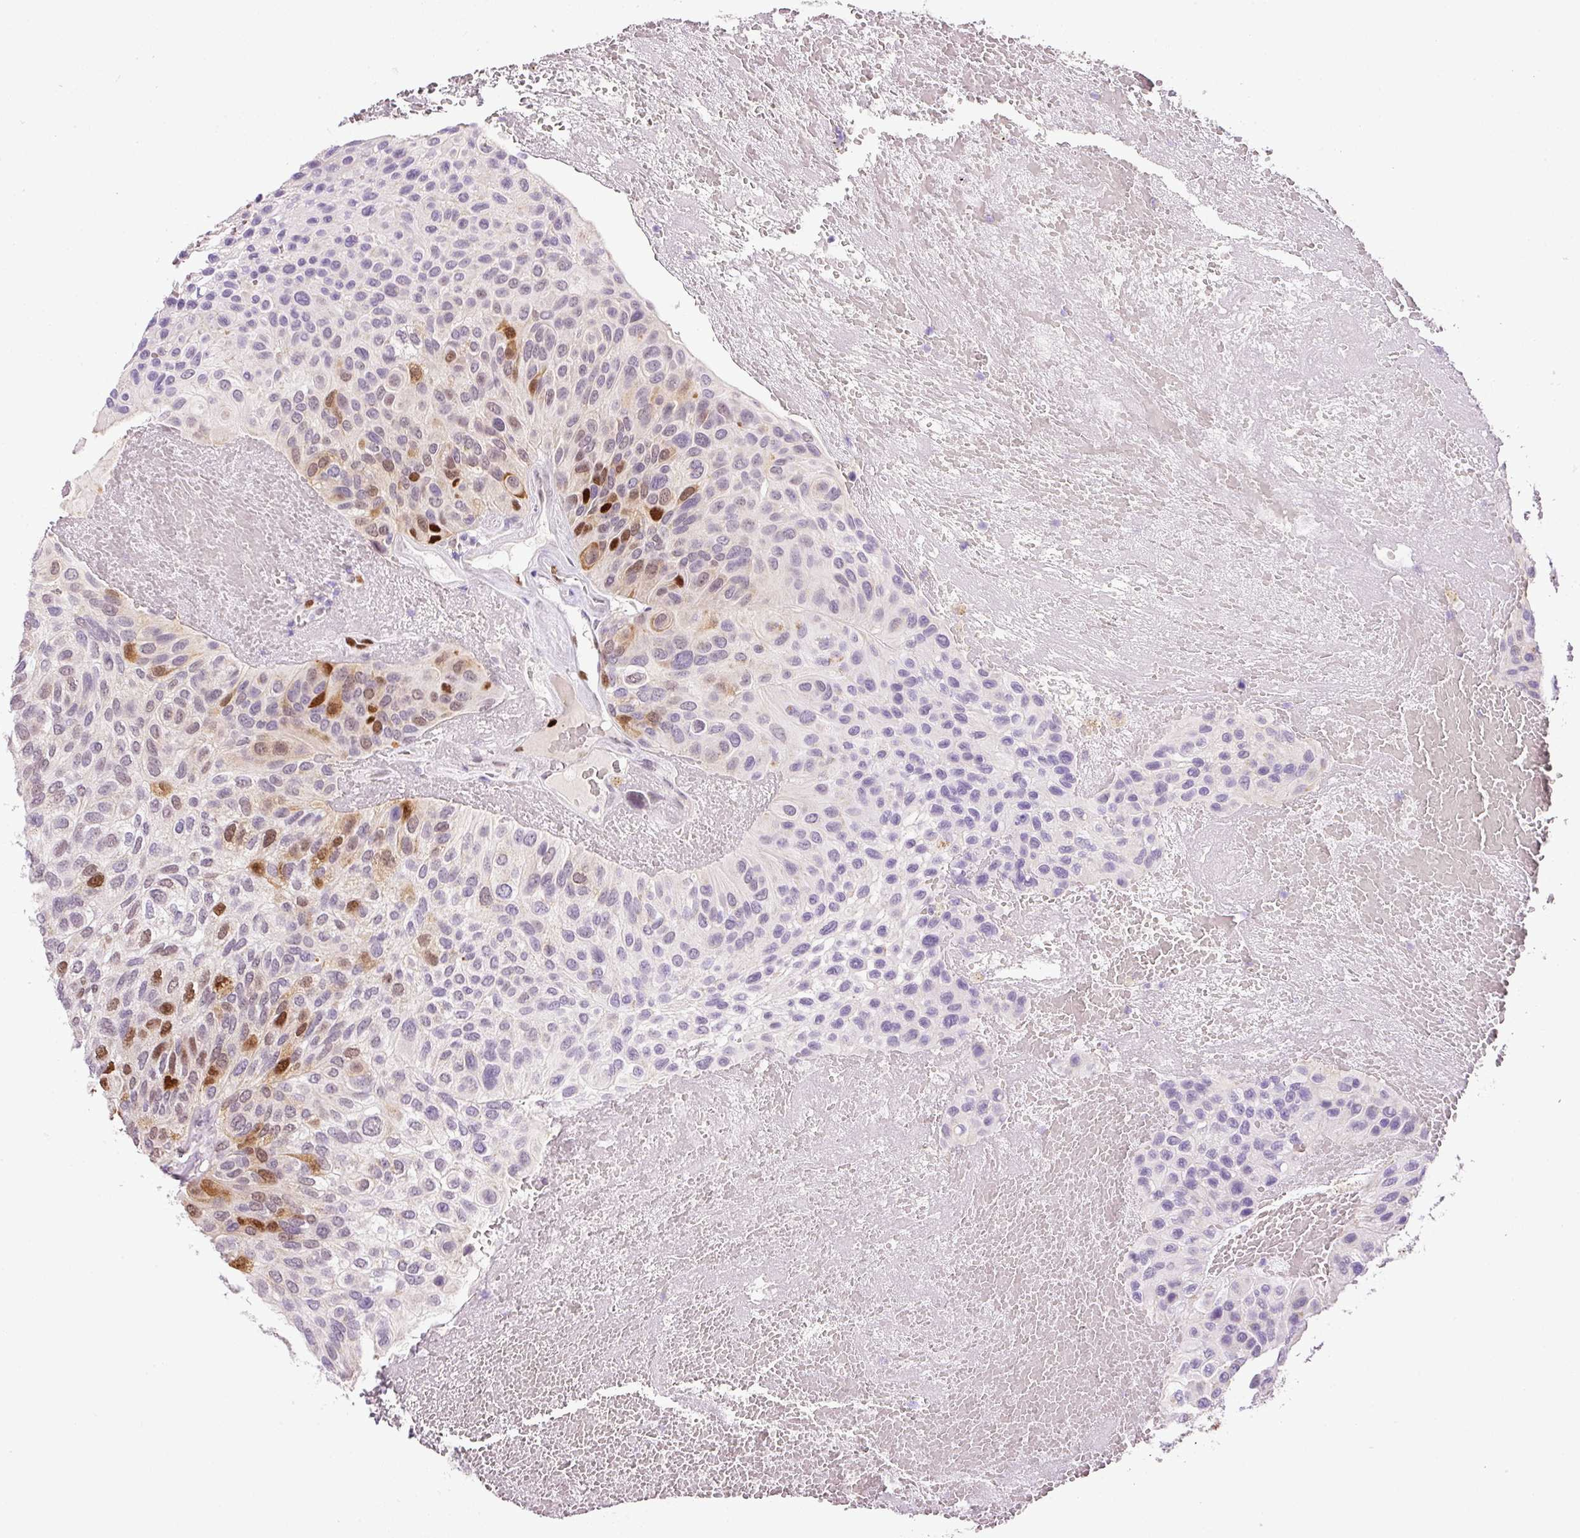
{"staining": {"intensity": "strong", "quantity": "<25%", "location": "nuclear"}, "tissue": "urothelial cancer", "cell_type": "Tumor cells", "image_type": "cancer", "snomed": [{"axis": "morphology", "description": "Urothelial carcinoma, High grade"}, {"axis": "topography", "description": "Urinary bladder"}], "caption": "Tumor cells exhibit strong nuclear positivity in approximately <25% of cells in urothelial cancer.", "gene": "KPNA2", "patient": {"sex": "male", "age": 66}}